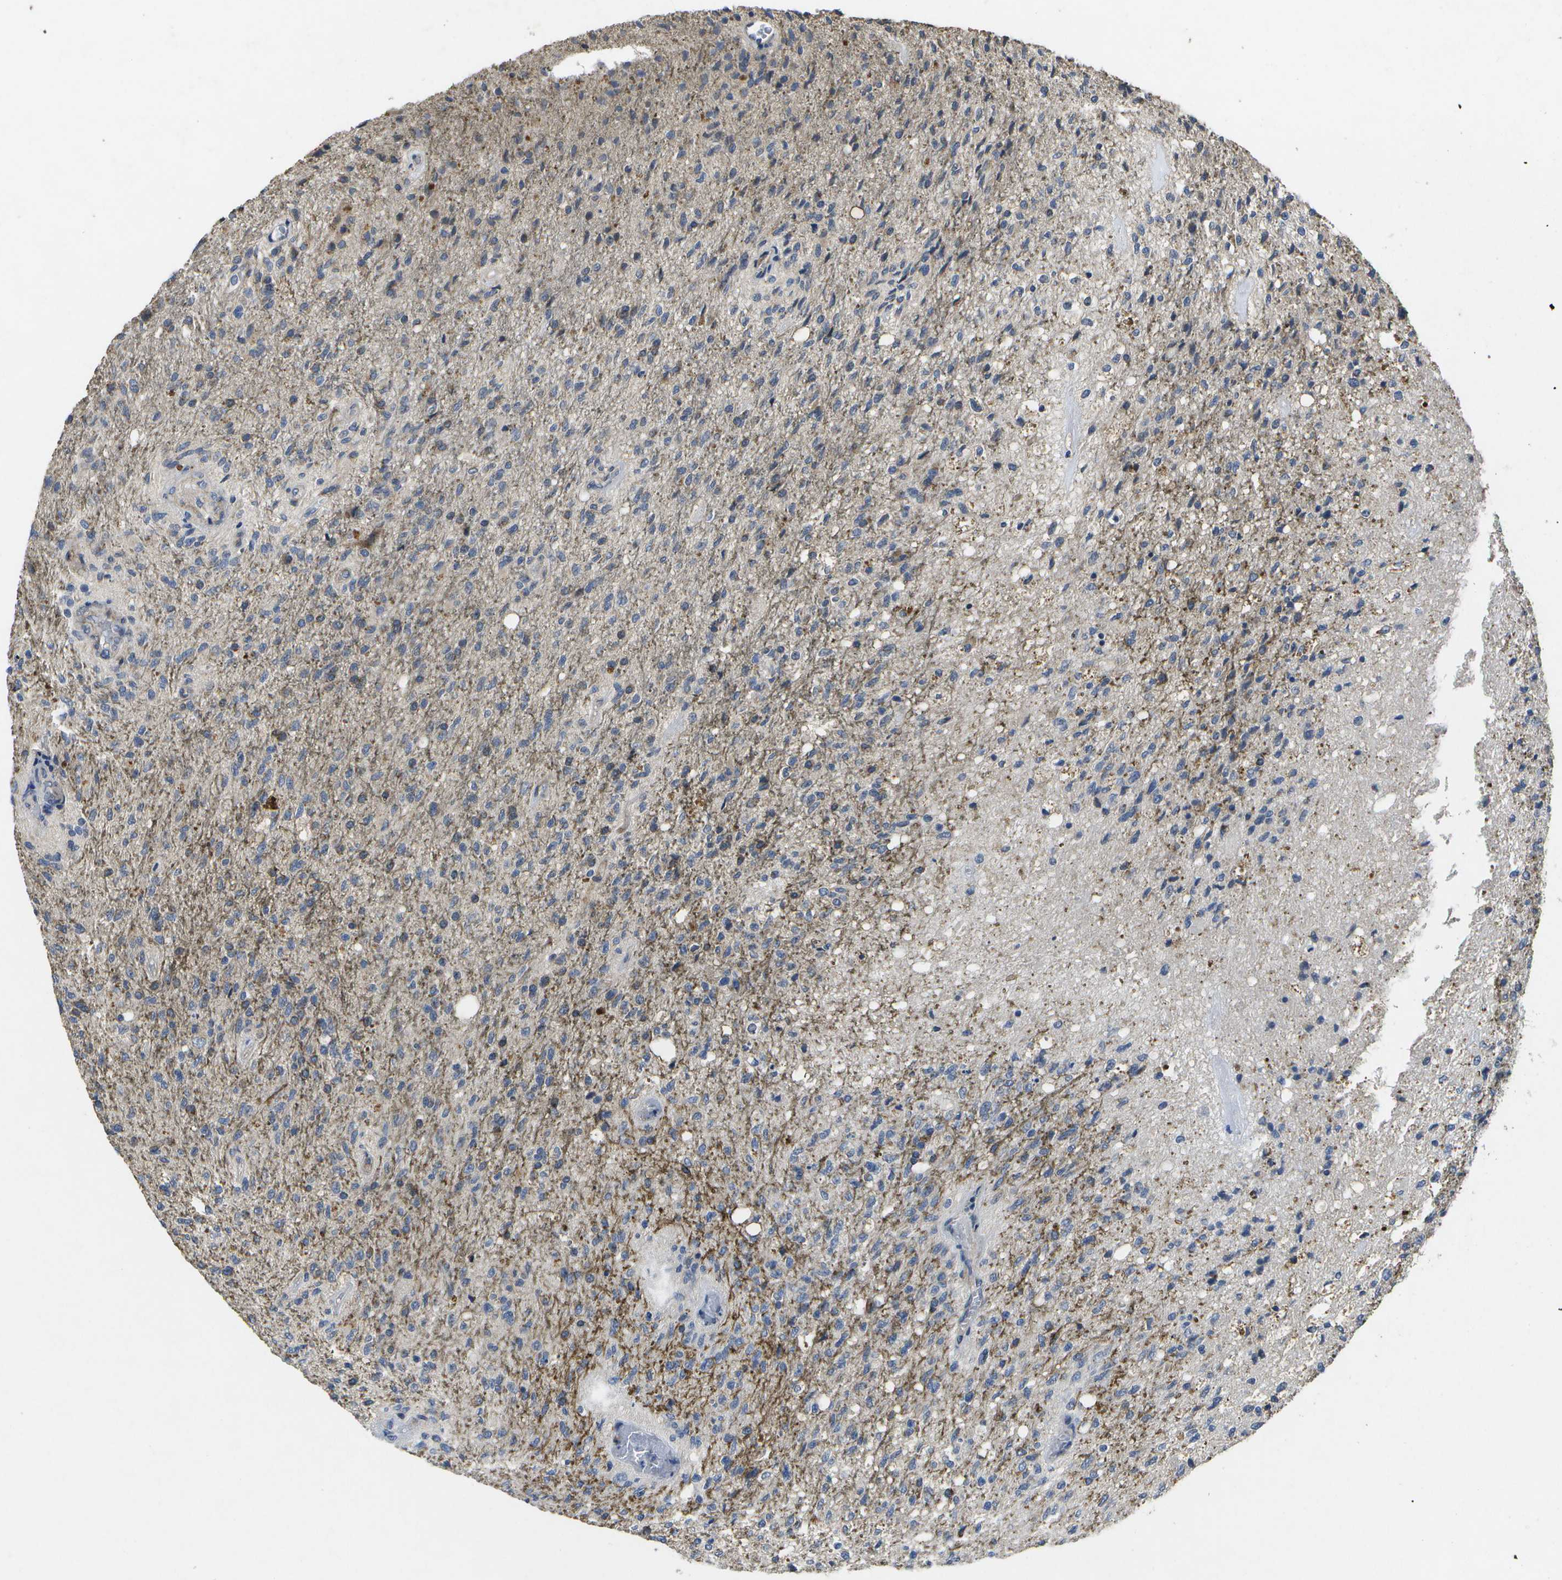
{"staining": {"intensity": "weak", "quantity": "25%-75%", "location": "cytoplasmic/membranous"}, "tissue": "glioma", "cell_type": "Tumor cells", "image_type": "cancer", "snomed": [{"axis": "morphology", "description": "Normal tissue, NOS"}, {"axis": "morphology", "description": "Glioma, malignant, High grade"}, {"axis": "topography", "description": "Cerebral cortex"}], "caption": "This is a micrograph of immunohistochemistry (IHC) staining of malignant glioma (high-grade), which shows weak positivity in the cytoplasmic/membranous of tumor cells.", "gene": "KDELR1", "patient": {"sex": "male", "age": 77}}